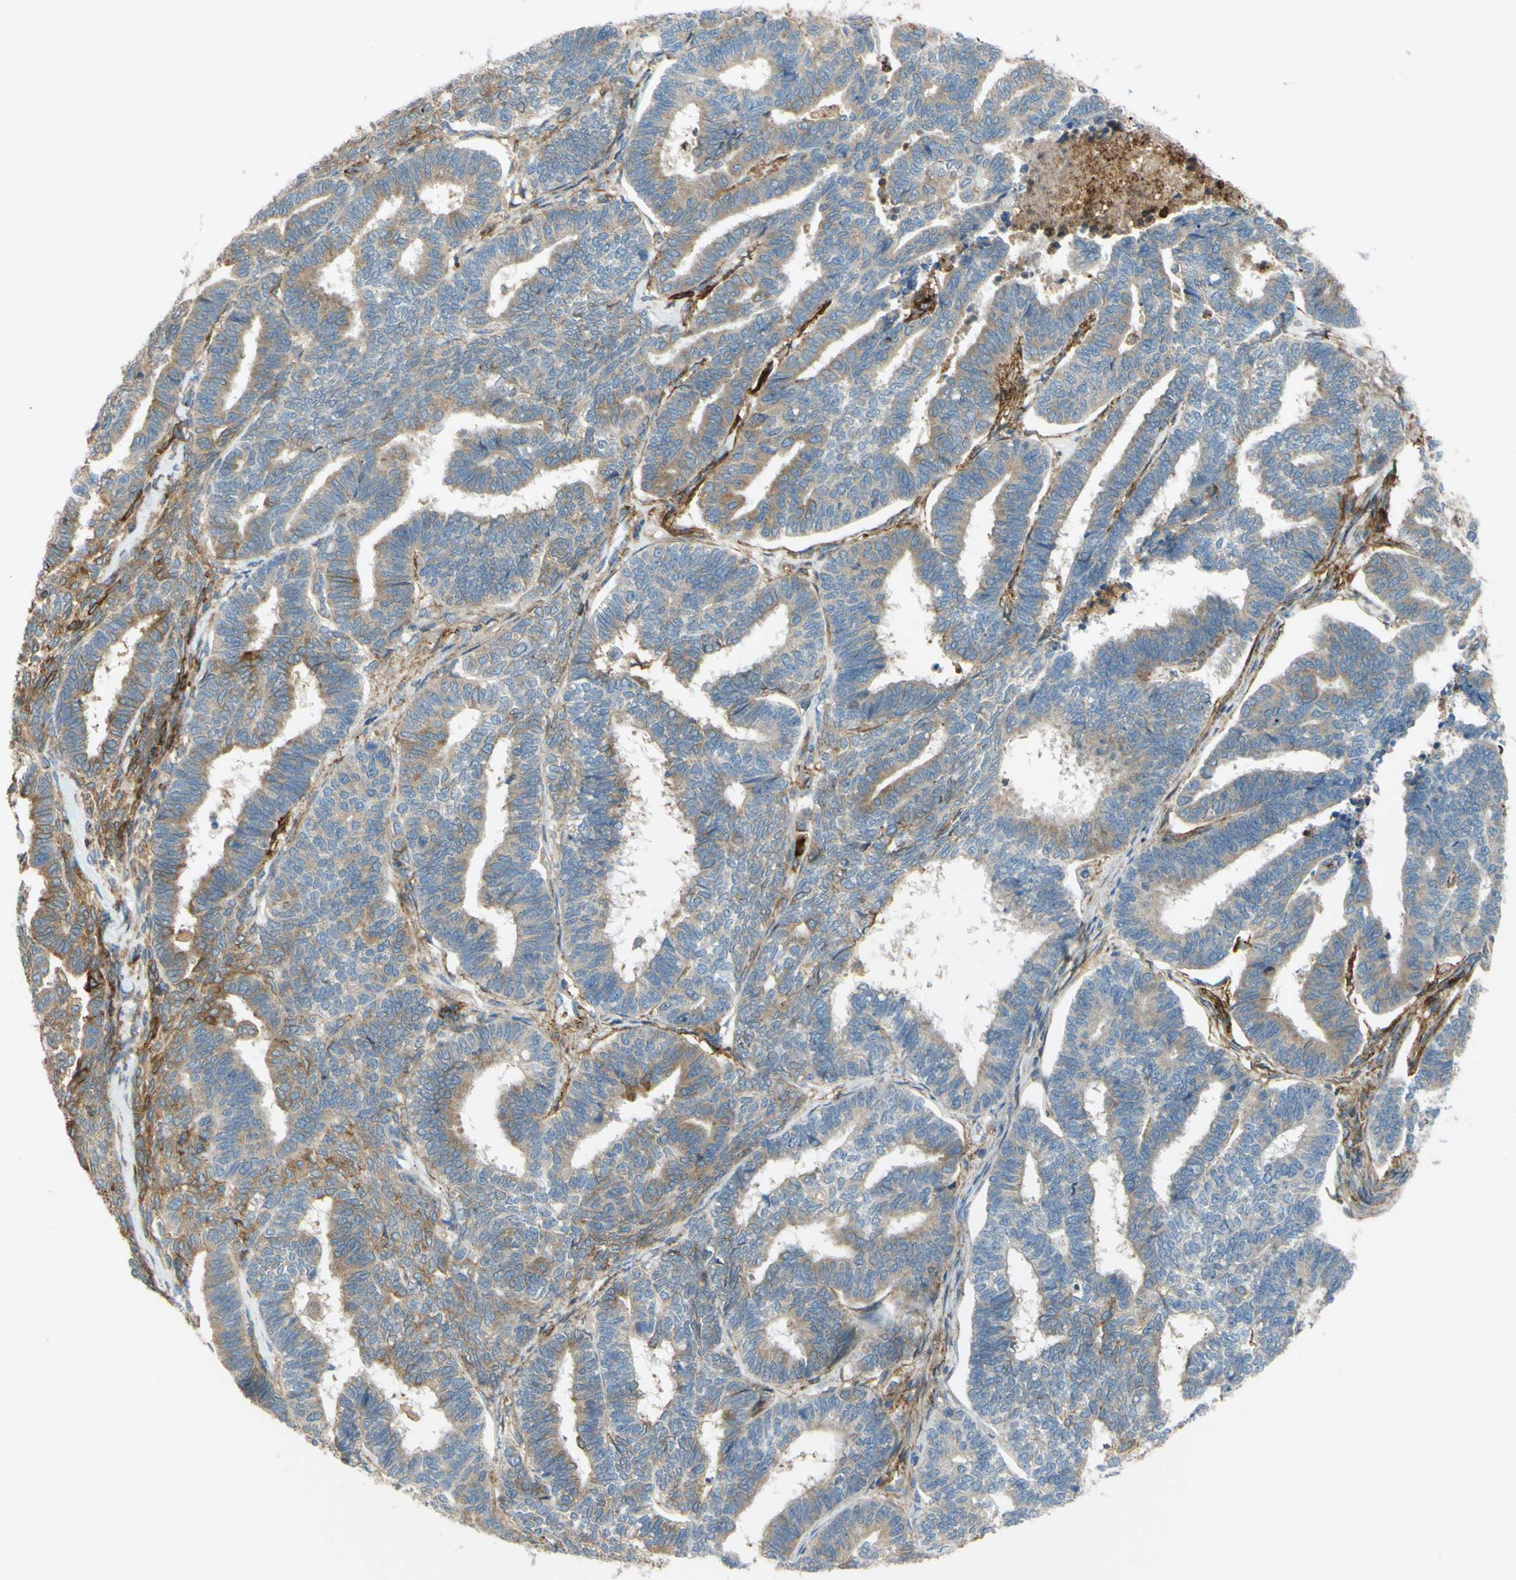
{"staining": {"intensity": "weak", "quantity": "25%-75%", "location": "cytoplasmic/membranous"}, "tissue": "endometrial cancer", "cell_type": "Tumor cells", "image_type": "cancer", "snomed": [{"axis": "morphology", "description": "Adenocarcinoma, NOS"}, {"axis": "topography", "description": "Endometrium"}], "caption": "Endometrial adenocarcinoma tissue shows weak cytoplasmic/membranous staining in about 25%-75% of tumor cells (Stains: DAB (3,3'-diaminobenzidine) in brown, nuclei in blue, Microscopy: brightfield microscopy at high magnification).", "gene": "POR", "patient": {"sex": "female", "age": 70}}